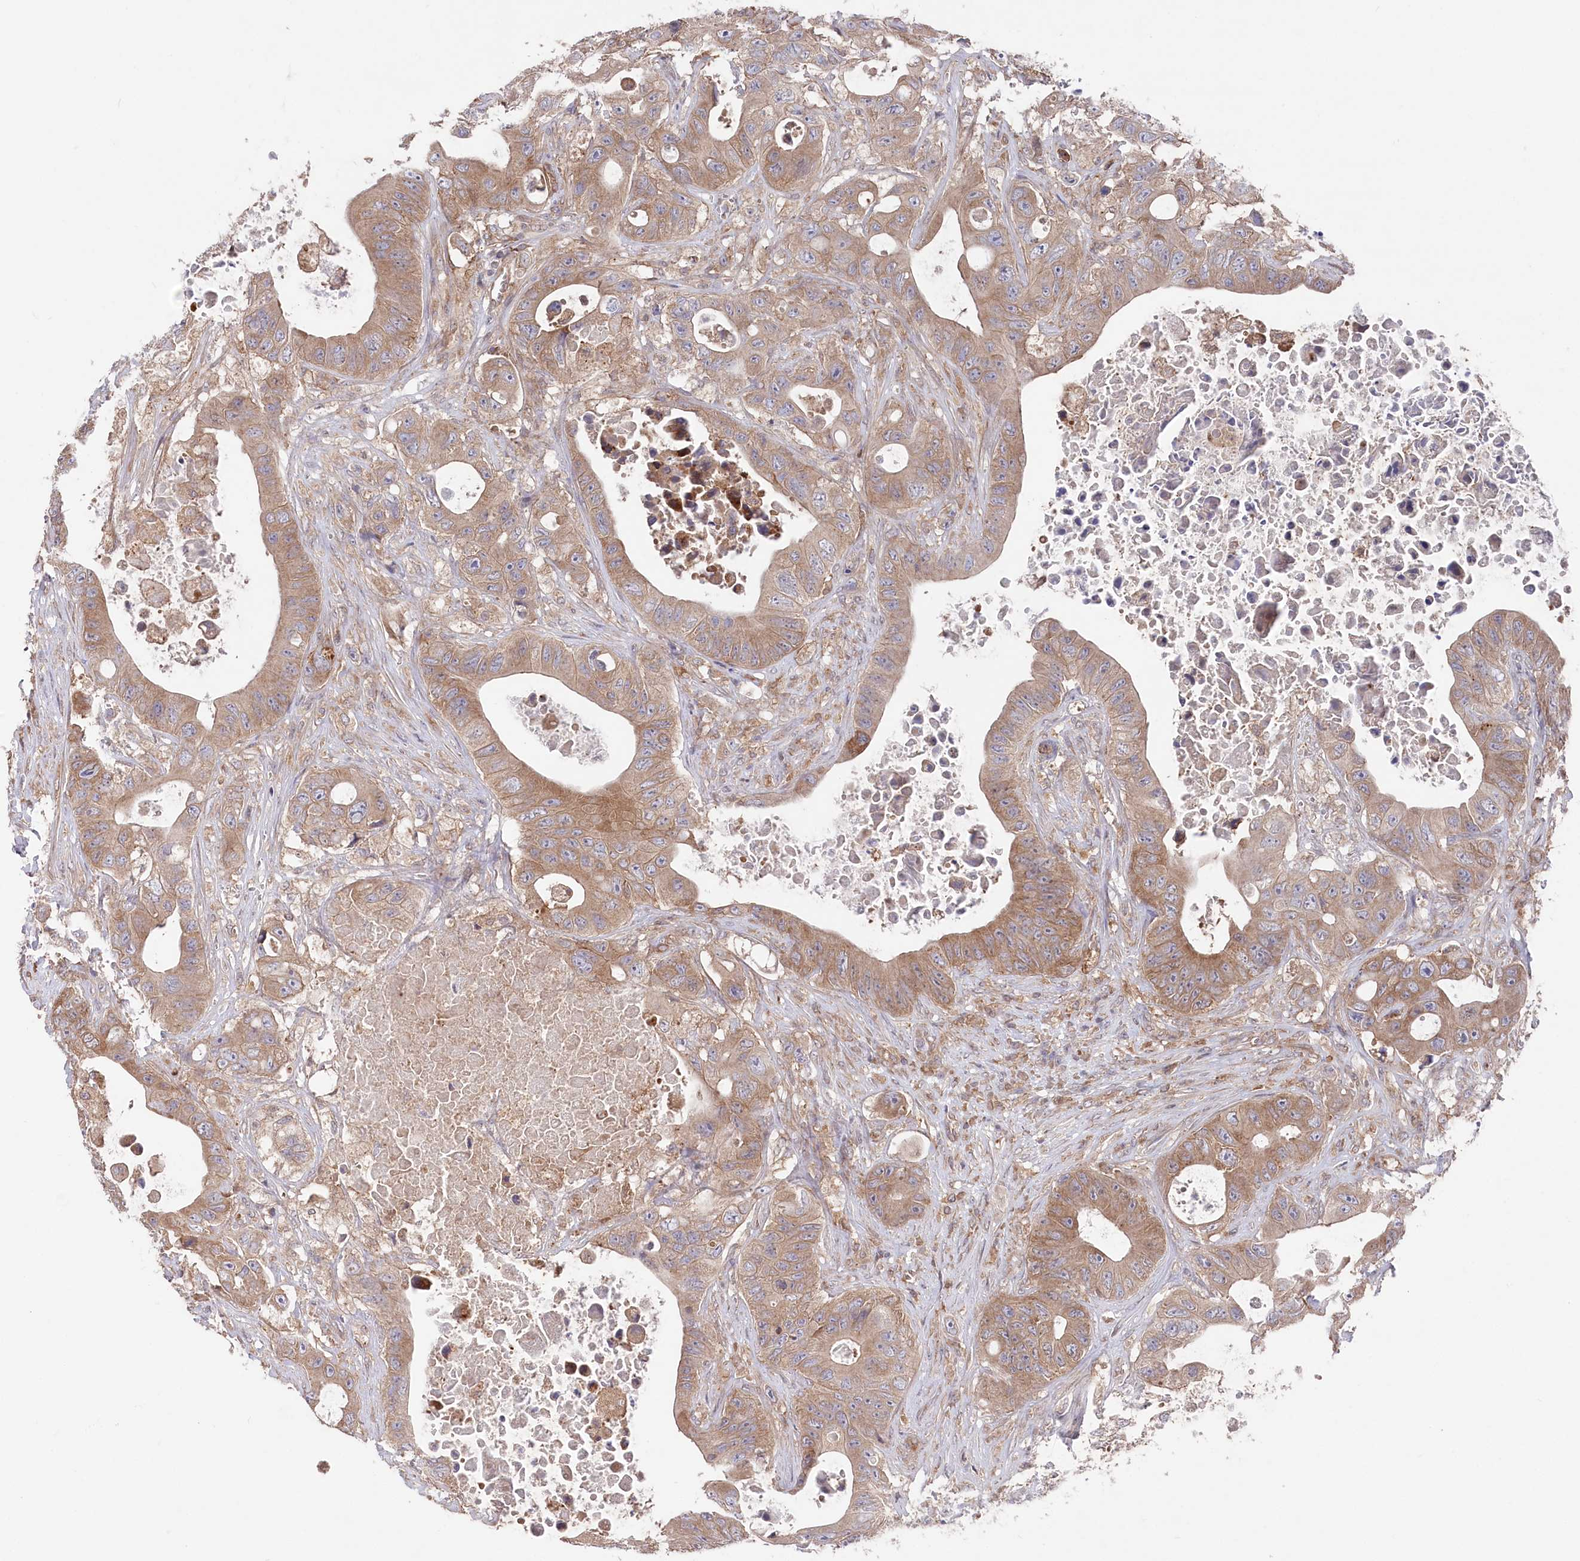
{"staining": {"intensity": "moderate", "quantity": ">75%", "location": "cytoplasmic/membranous"}, "tissue": "colorectal cancer", "cell_type": "Tumor cells", "image_type": "cancer", "snomed": [{"axis": "morphology", "description": "Adenocarcinoma, NOS"}, {"axis": "topography", "description": "Colon"}], "caption": "This is a histology image of immunohistochemistry (IHC) staining of adenocarcinoma (colorectal), which shows moderate staining in the cytoplasmic/membranous of tumor cells.", "gene": "PPP1R21", "patient": {"sex": "female", "age": 46}}